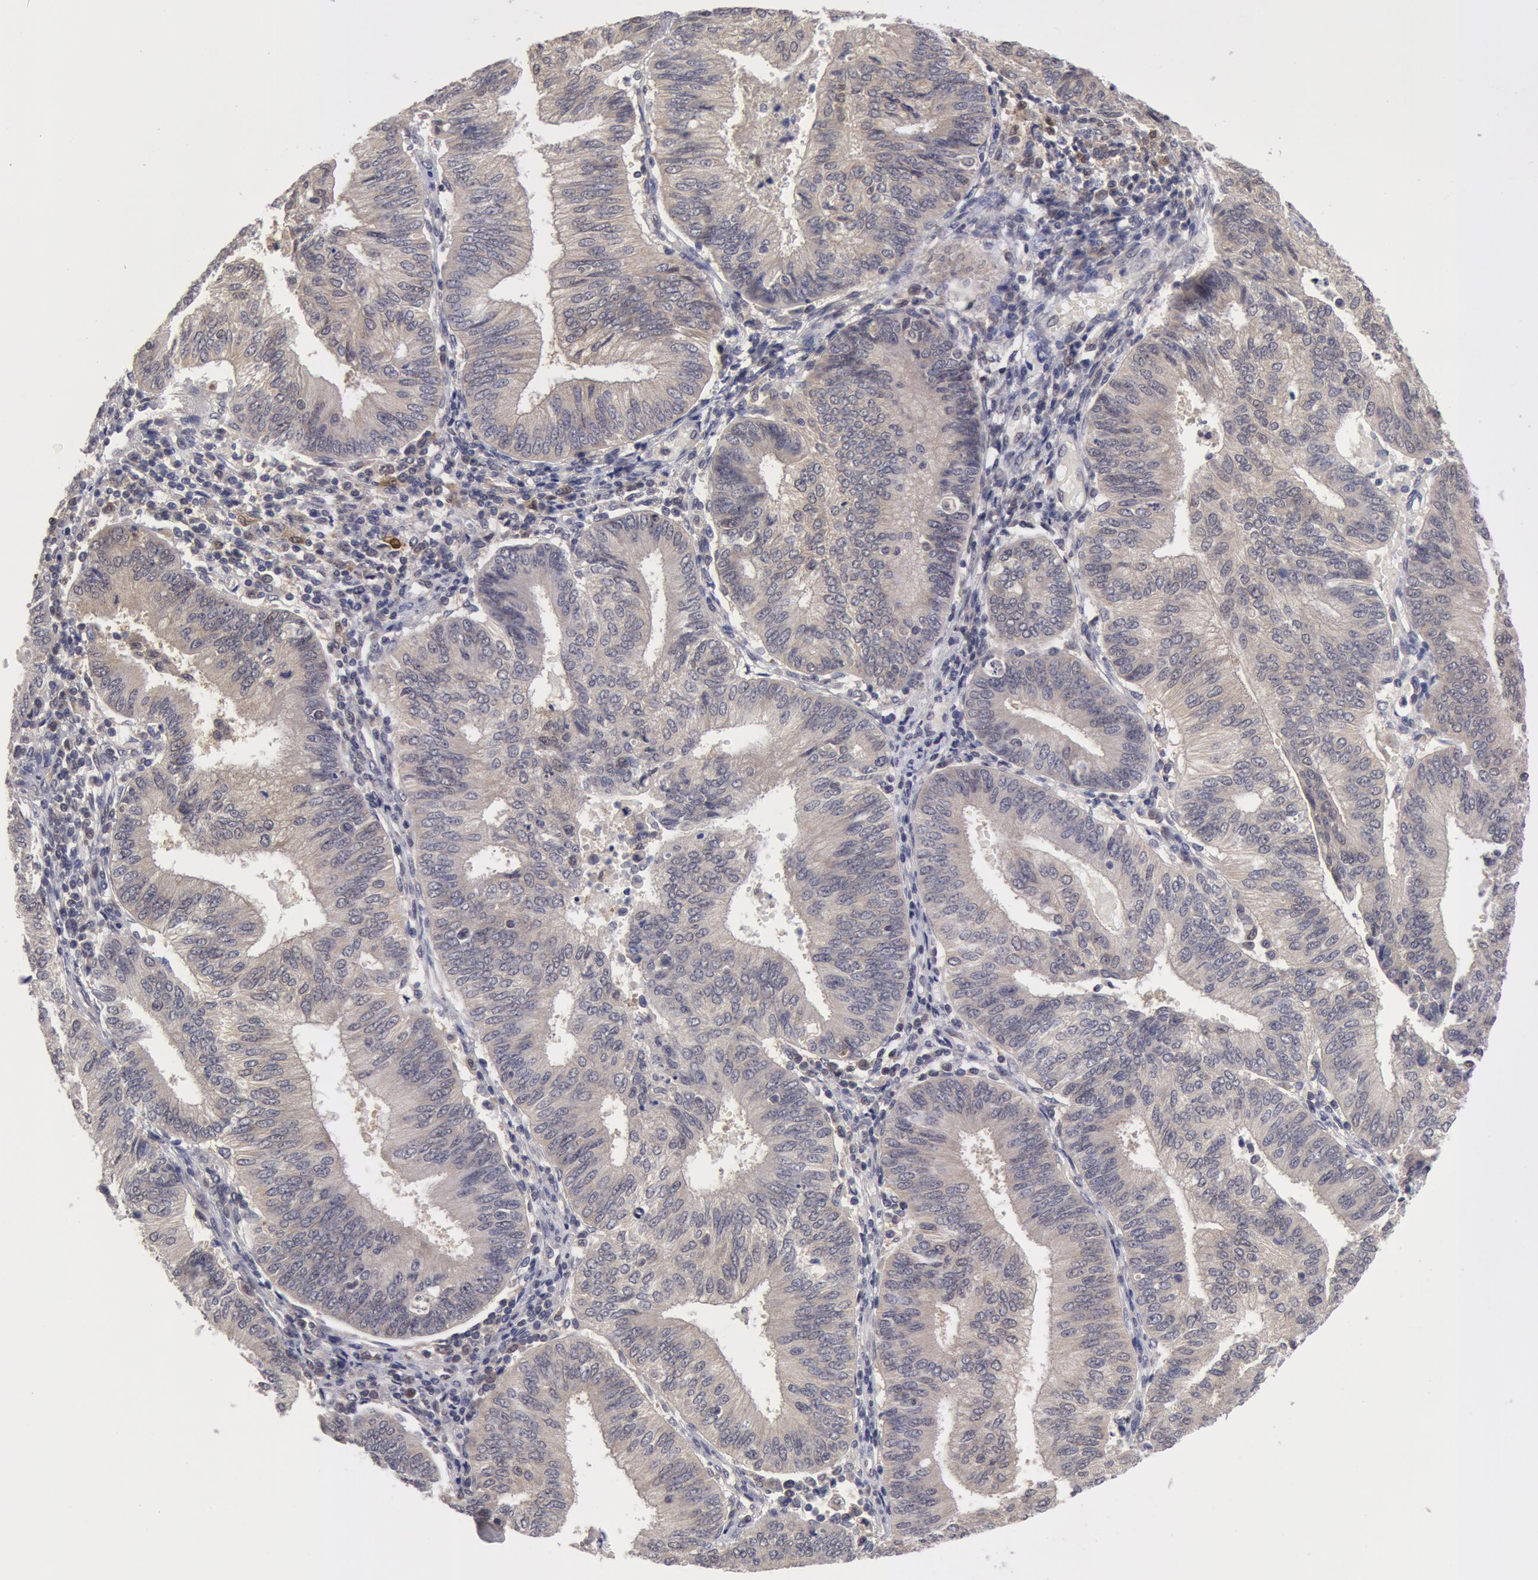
{"staining": {"intensity": "negative", "quantity": "none", "location": "none"}, "tissue": "endometrial cancer", "cell_type": "Tumor cells", "image_type": "cancer", "snomed": [{"axis": "morphology", "description": "Adenocarcinoma, NOS"}, {"axis": "topography", "description": "Endometrium"}], "caption": "The image shows no staining of tumor cells in endometrial cancer (adenocarcinoma).", "gene": "TXNRD1", "patient": {"sex": "female", "age": 55}}